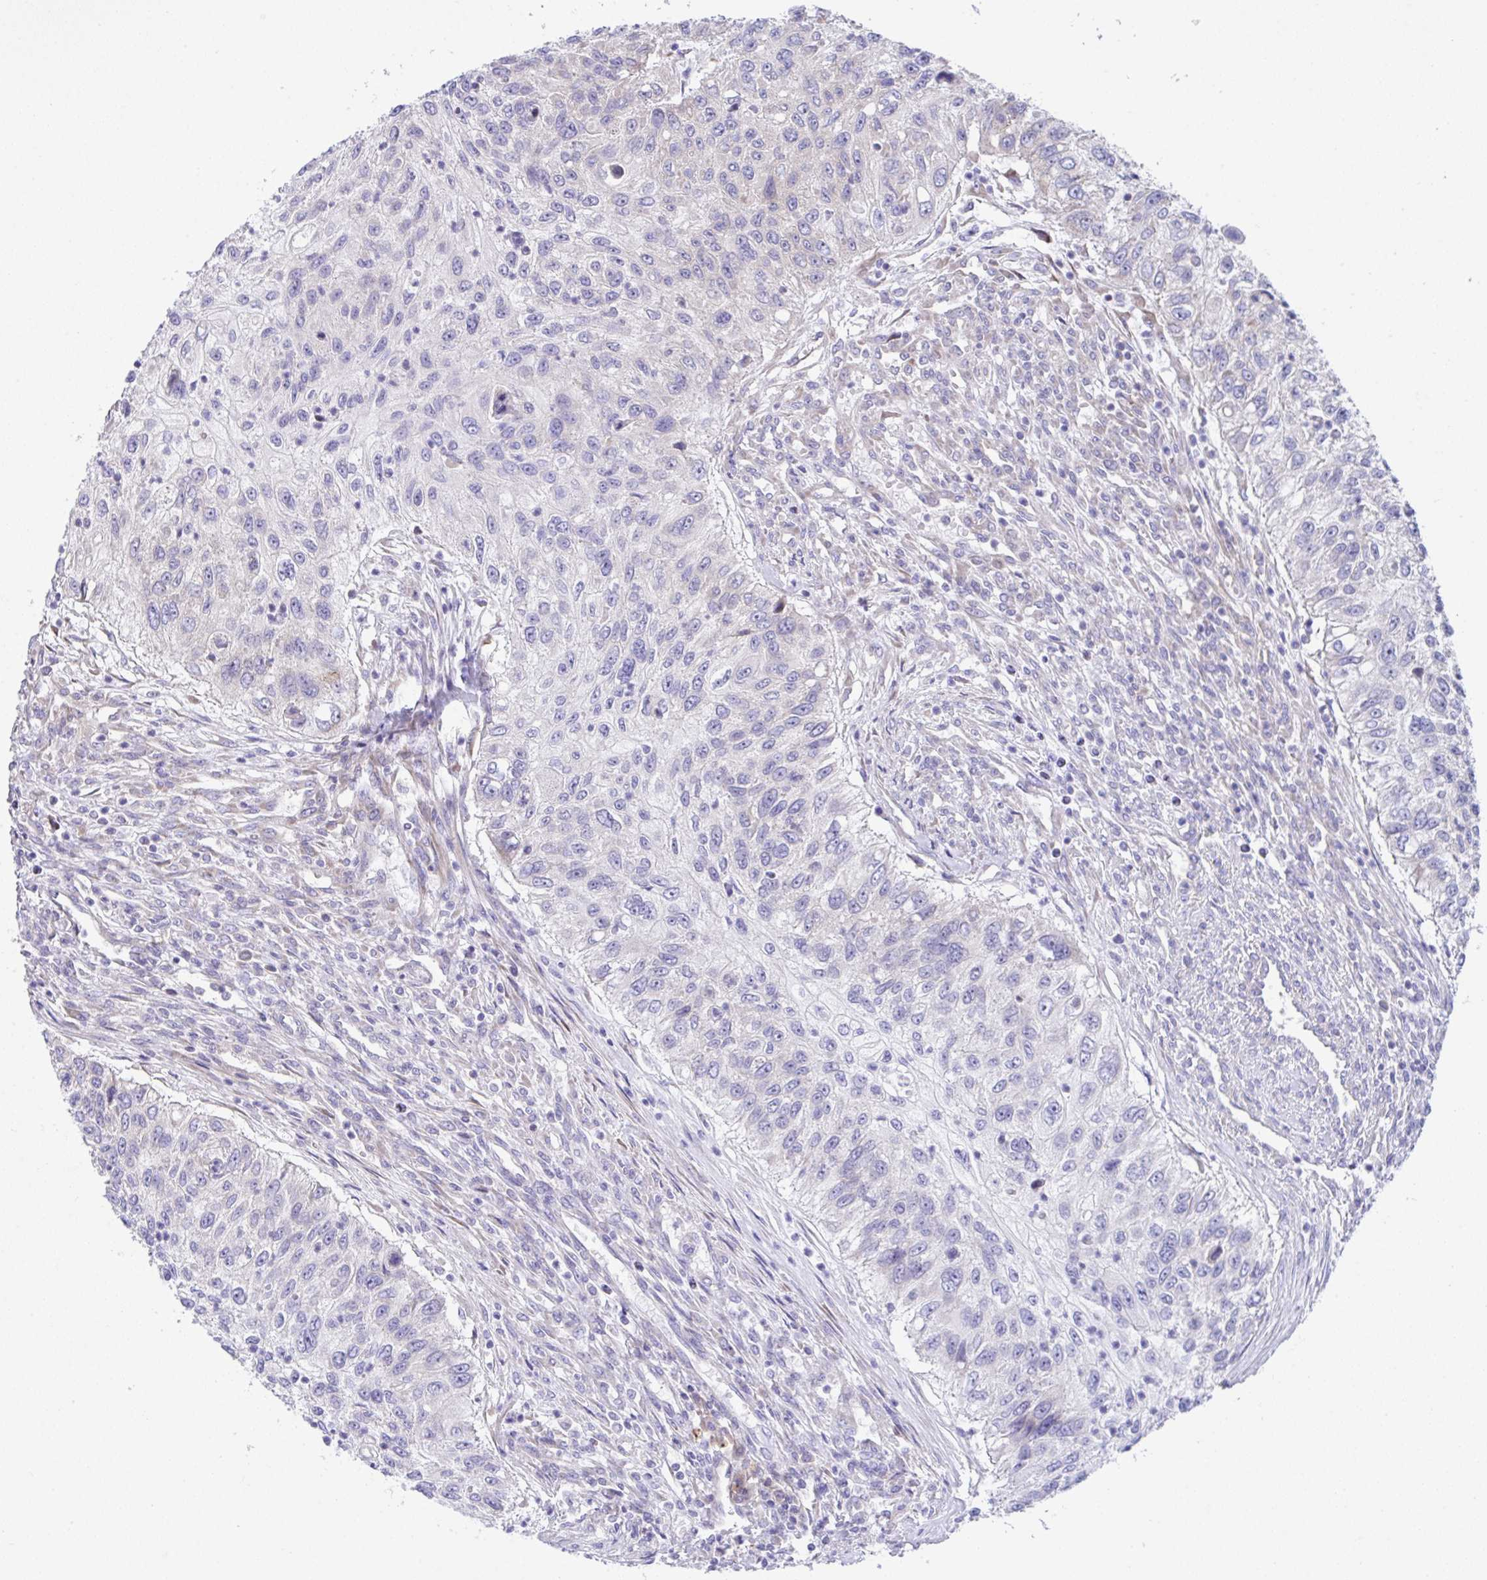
{"staining": {"intensity": "negative", "quantity": "none", "location": "none"}, "tissue": "urothelial cancer", "cell_type": "Tumor cells", "image_type": "cancer", "snomed": [{"axis": "morphology", "description": "Urothelial carcinoma, High grade"}, {"axis": "topography", "description": "Urinary bladder"}], "caption": "Immunohistochemistry (IHC) of urothelial cancer exhibits no staining in tumor cells. (Brightfield microscopy of DAB immunohistochemistry (IHC) at high magnification).", "gene": "FAU", "patient": {"sex": "female", "age": 60}}